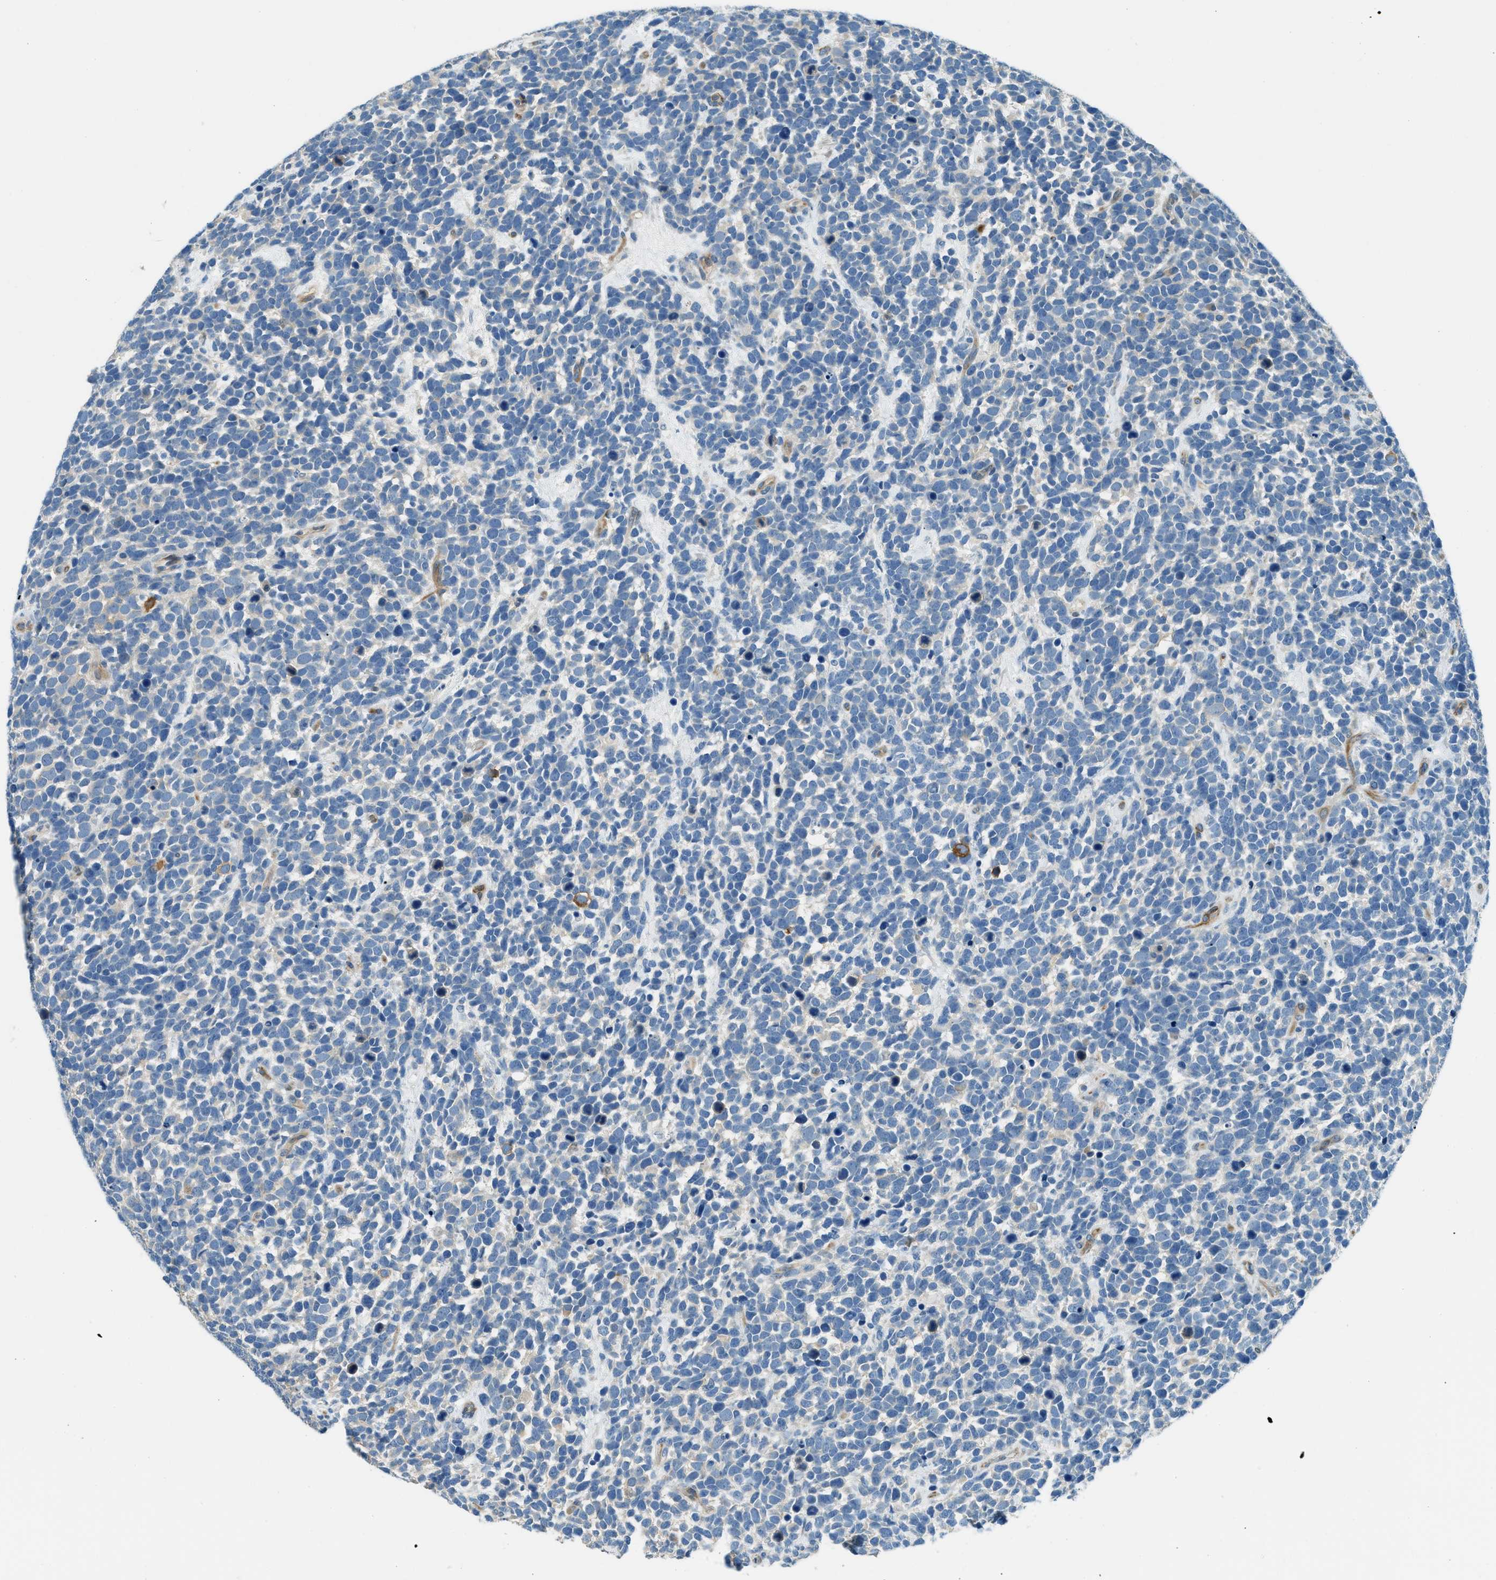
{"staining": {"intensity": "negative", "quantity": "none", "location": "none"}, "tissue": "urothelial cancer", "cell_type": "Tumor cells", "image_type": "cancer", "snomed": [{"axis": "morphology", "description": "Urothelial carcinoma, High grade"}, {"axis": "topography", "description": "Urinary bladder"}], "caption": "Immunohistochemical staining of human high-grade urothelial carcinoma demonstrates no significant positivity in tumor cells.", "gene": "ZNF367", "patient": {"sex": "female", "age": 82}}